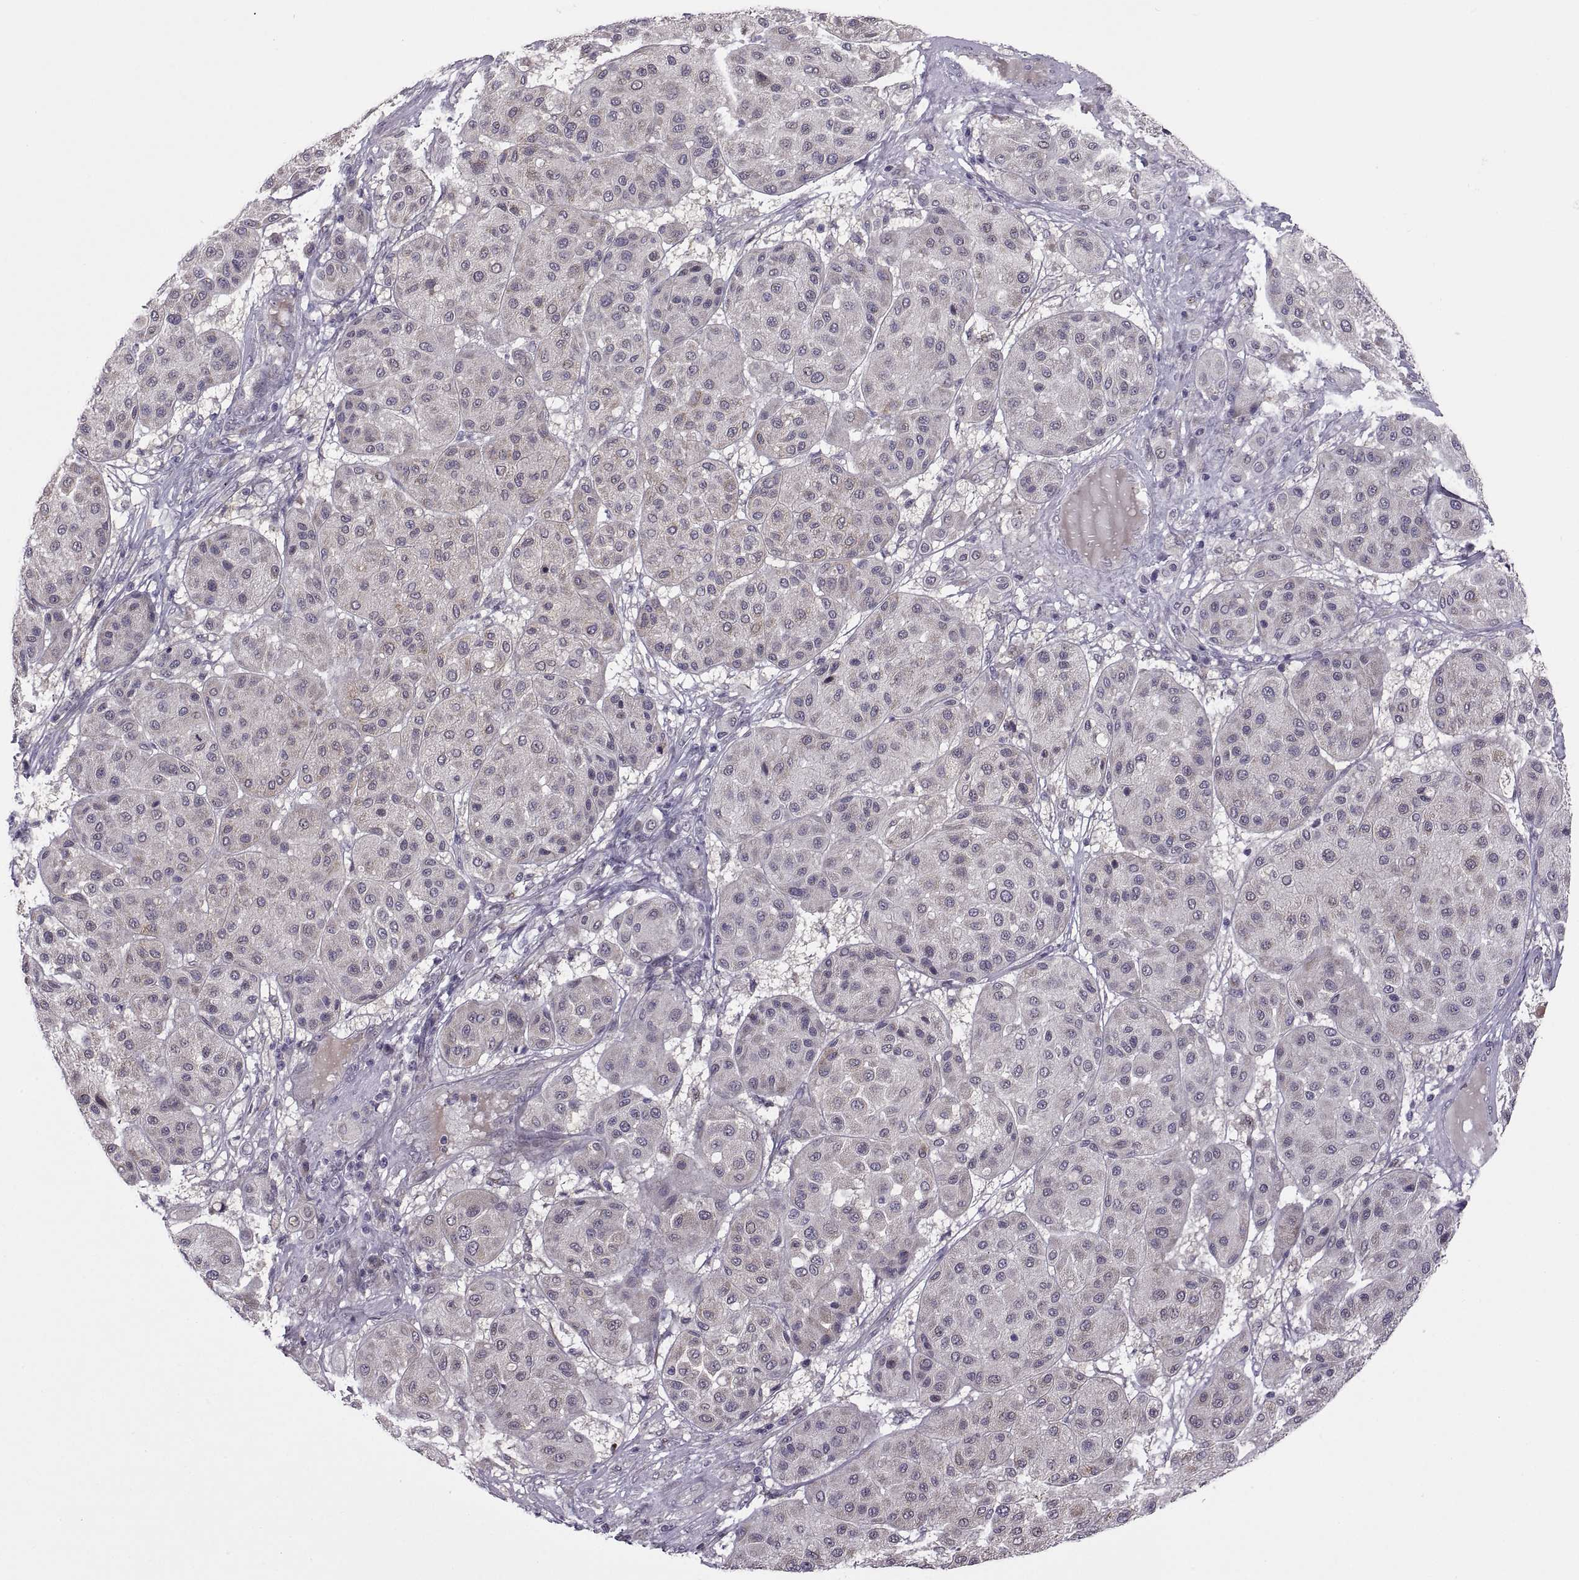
{"staining": {"intensity": "weak", "quantity": "25%-75%", "location": "cytoplasmic/membranous"}, "tissue": "melanoma", "cell_type": "Tumor cells", "image_type": "cancer", "snomed": [{"axis": "morphology", "description": "Malignant melanoma, Metastatic site"}, {"axis": "topography", "description": "Smooth muscle"}], "caption": "Protein expression analysis of melanoma displays weak cytoplasmic/membranous staining in about 25%-75% of tumor cells. The protein is stained brown, and the nuclei are stained in blue (DAB (3,3'-diaminobenzidine) IHC with brightfield microscopy, high magnification).", "gene": "ACSBG2", "patient": {"sex": "male", "age": 41}}